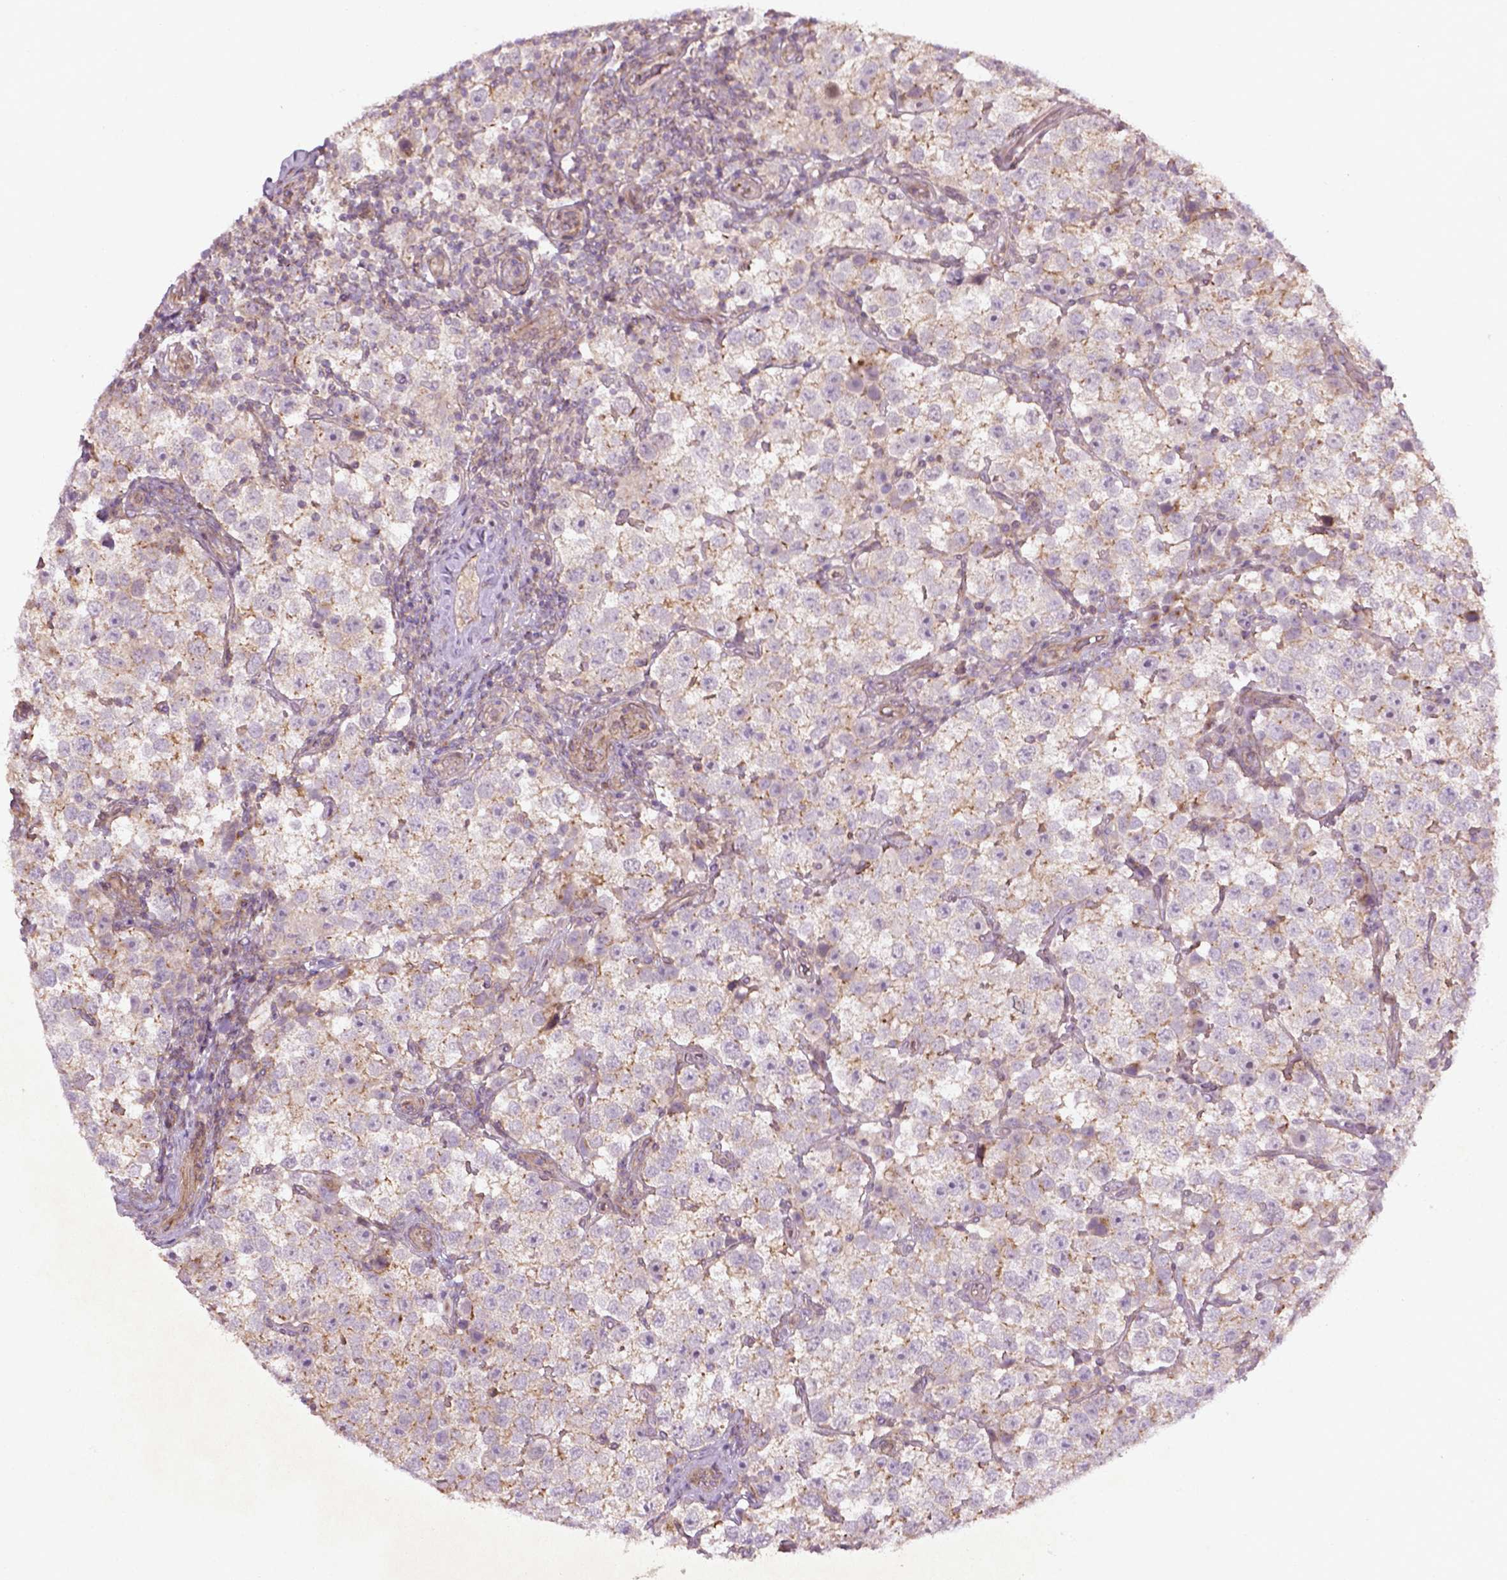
{"staining": {"intensity": "negative", "quantity": "none", "location": "none"}, "tissue": "testis cancer", "cell_type": "Tumor cells", "image_type": "cancer", "snomed": [{"axis": "morphology", "description": "Seminoma, NOS"}, {"axis": "topography", "description": "Testis"}], "caption": "Micrograph shows no protein positivity in tumor cells of testis seminoma tissue.", "gene": "TCHP", "patient": {"sex": "male", "age": 37}}